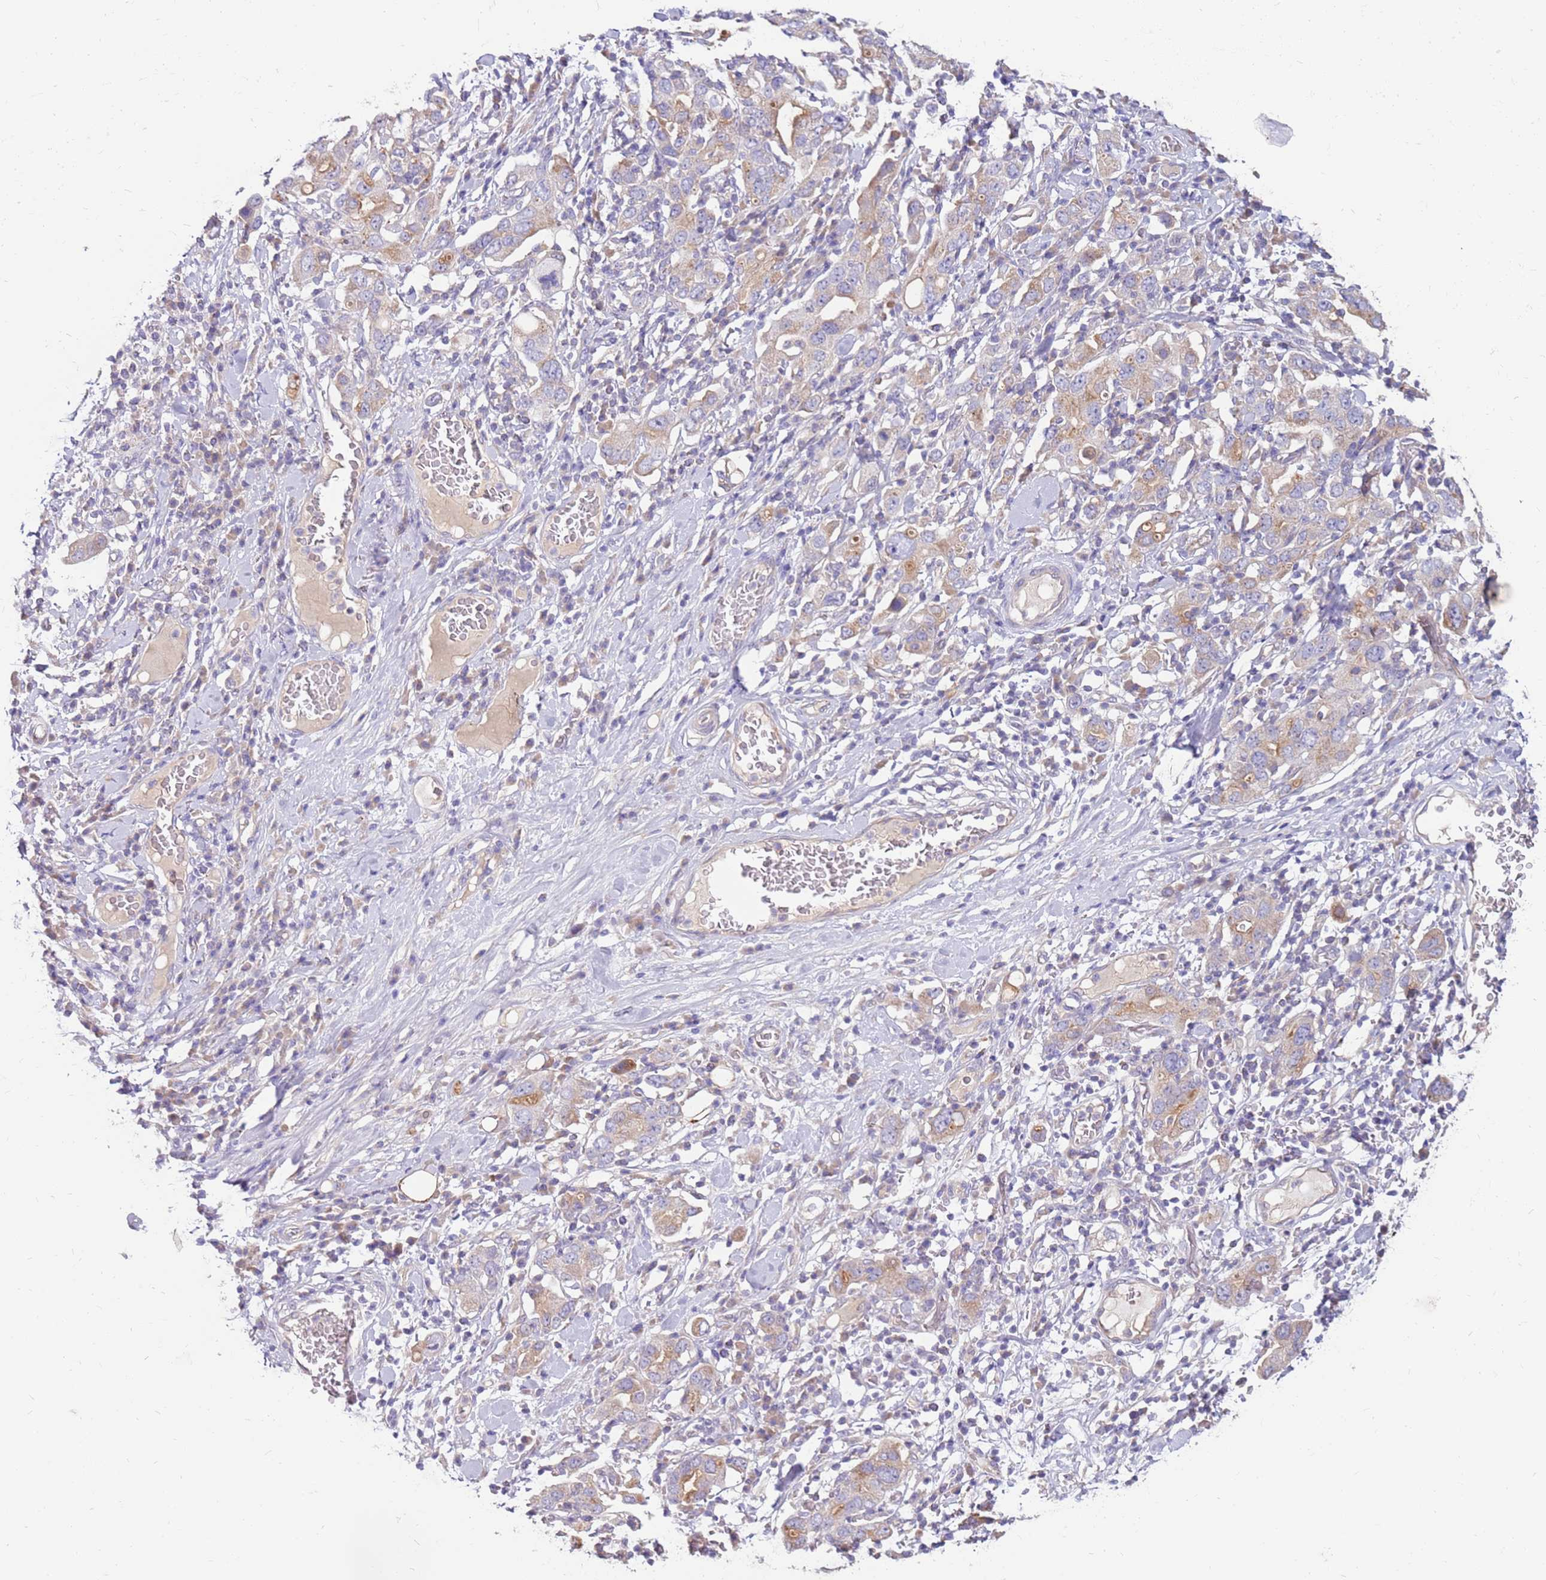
{"staining": {"intensity": "weak", "quantity": "25%-75%", "location": "cytoplasmic/membranous"}, "tissue": "stomach cancer", "cell_type": "Tumor cells", "image_type": "cancer", "snomed": [{"axis": "morphology", "description": "Adenocarcinoma, NOS"}, {"axis": "topography", "description": "Stomach, upper"}], "caption": "DAB (3,3'-diaminobenzidine) immunohistochemical staining of stomach cancer (adenocarcinoma) demonstrates weak cytoplasmic/membranous protein expression in about 25%-75% of tumor cells.", "gene": "SLC44A4", "patient": {"sex": "male", "age": 62}}